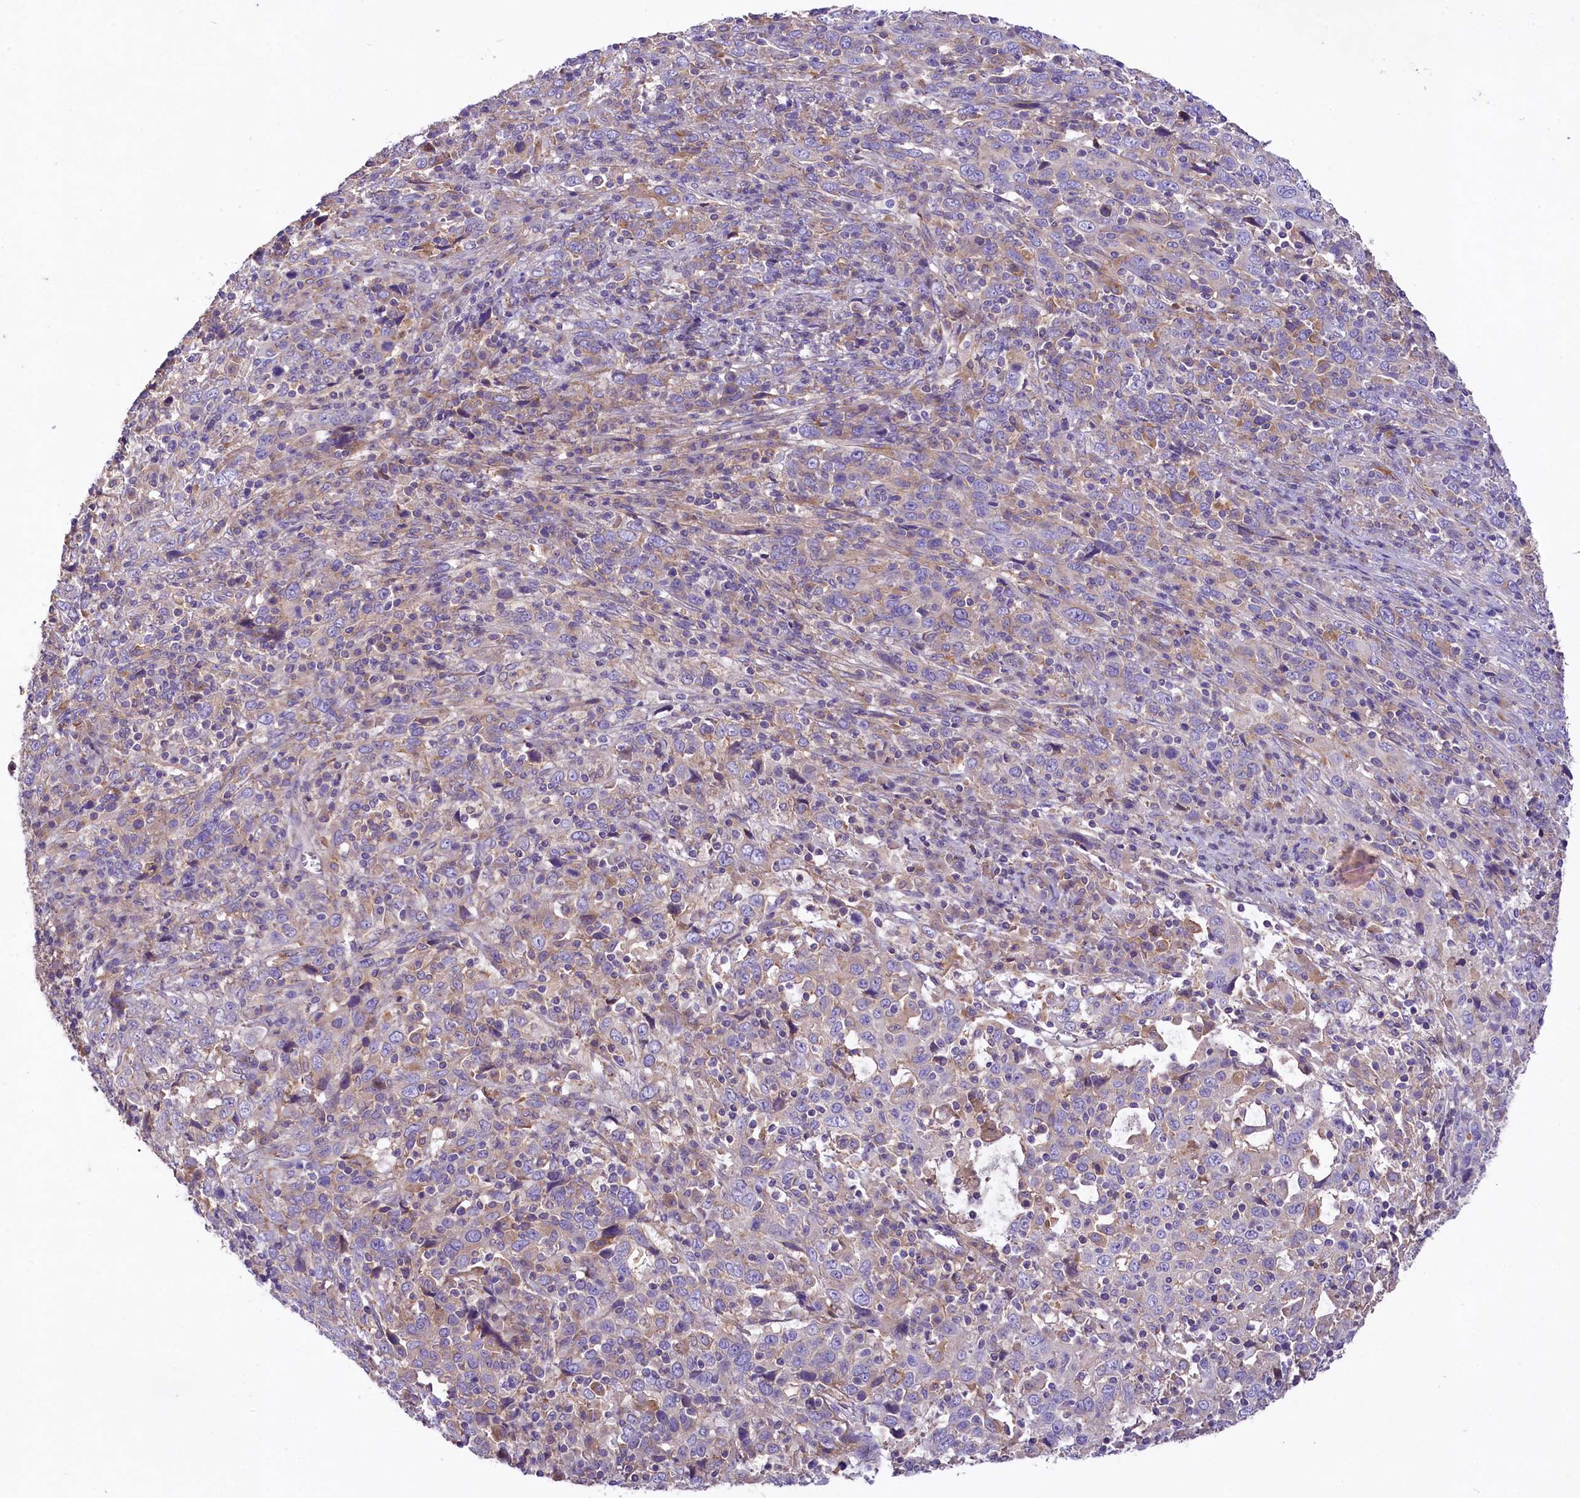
{"staining": {"intensity": "negative", "quantity": "none", "location": "none"}, "tissue": "cervical cancer", "cell_type": "Tumor cells", "image_type": "cancer", "snomed": [{"axis": "morphology", "description": "Squamous cell carcinoma, NOS"}, {"axis": "topography", "description": "Cervix"}], "caption": "Cervical cancer was stained to show a protein in brown. There is no significant positivity in tumor cells.", "gene": "PEMT", "patient": {"sex": "female", "age": 46}}